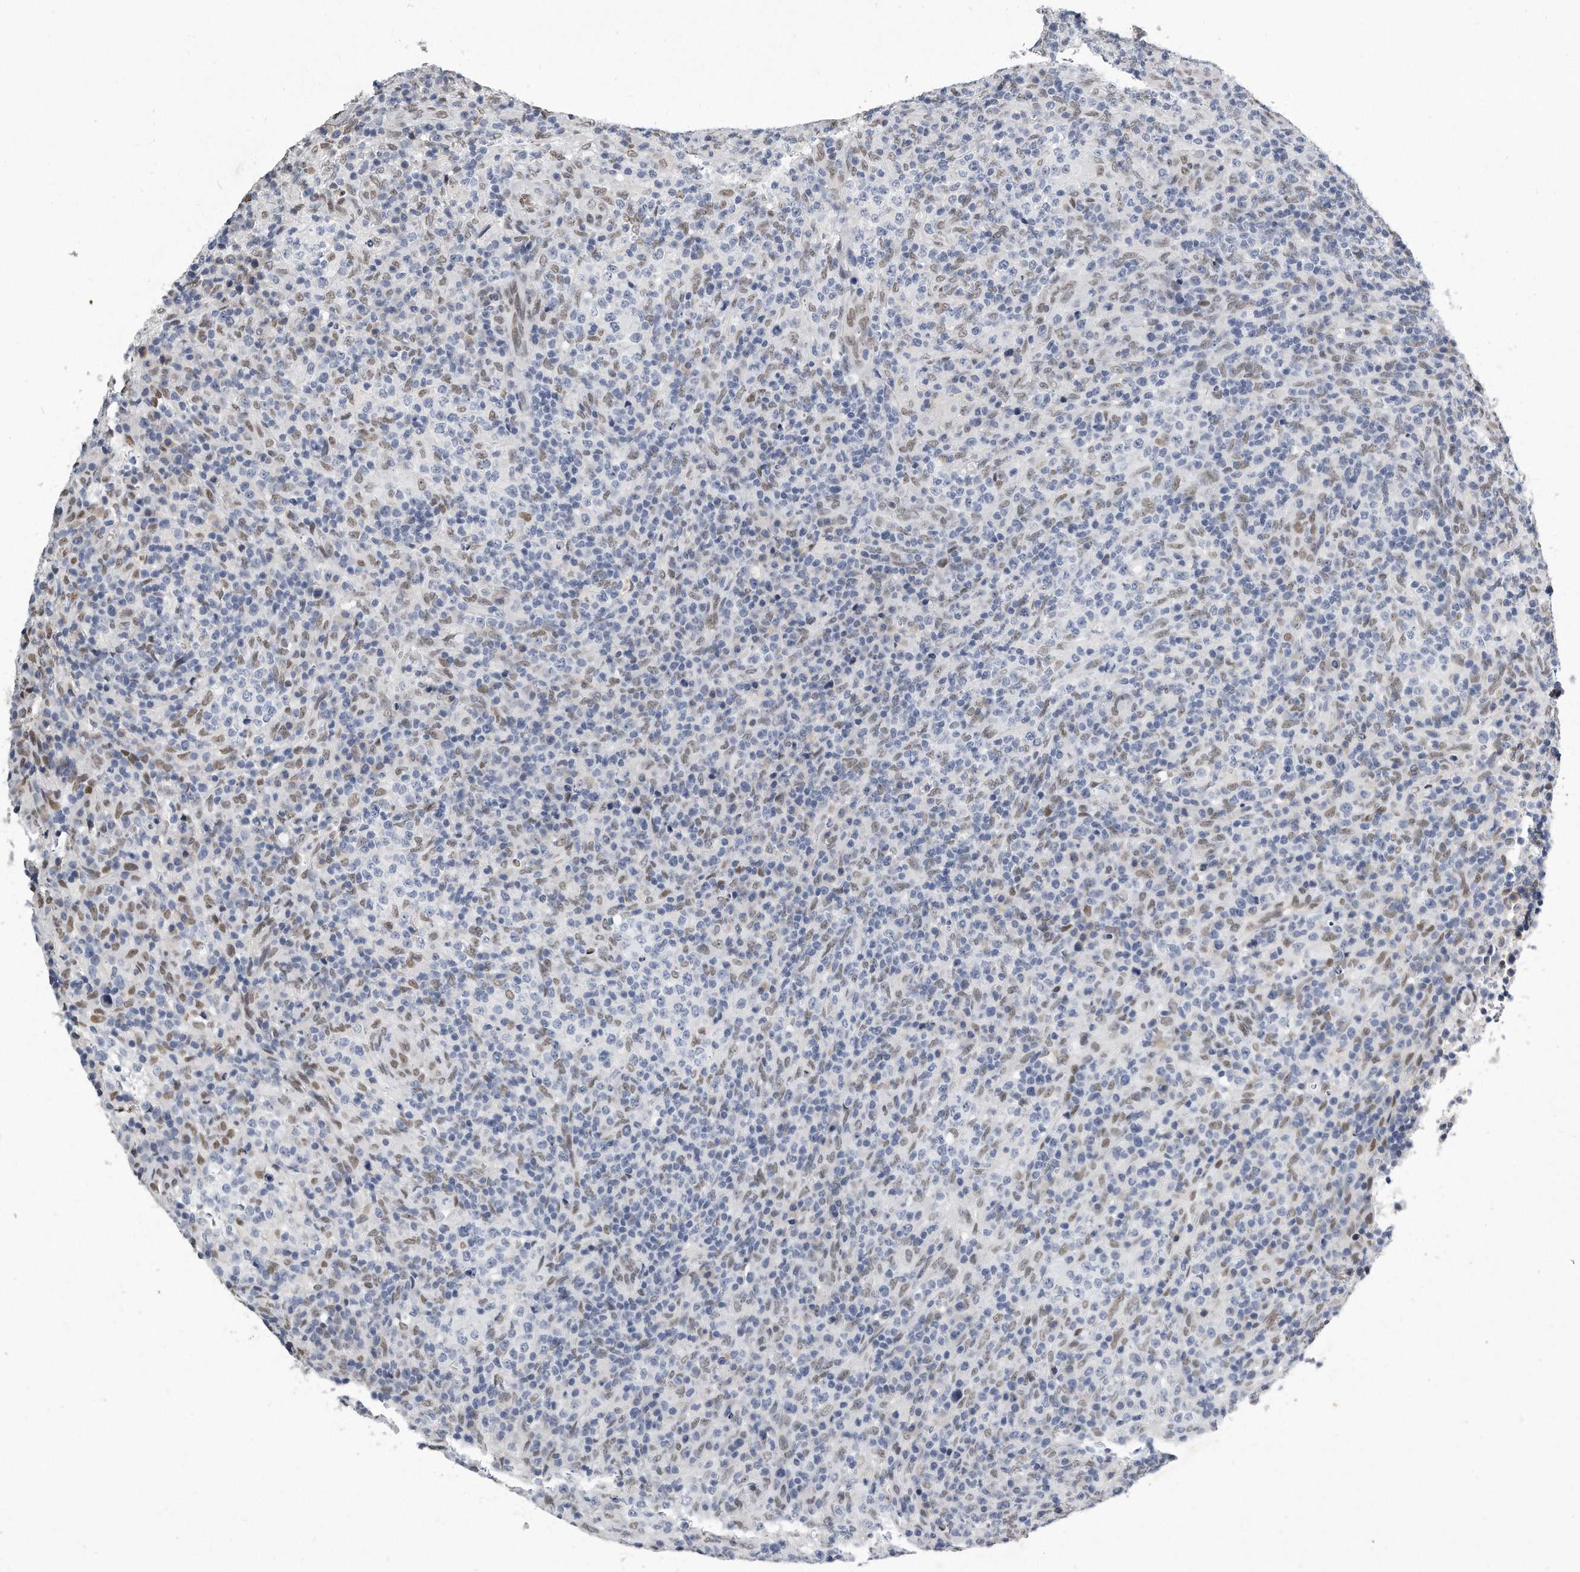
{"staining": {"intensity": "negative", "quantity": "none", "location": "none"}, "tissue": "lymphoma", "cell_type": "Tumor cells", "image_type": "cancer", "snomed": [{"axis": "morphology", "description": "Malignant lymphoma, non-Hodgkin's type, High grade"}, {"axis": "topography", "description": "Lymph node"}], "caption": "This micrograph is of high-grade malignant lymphoma, non-Hodgkin's type stained with immunohistochemistry (IHC) to label a protein in brown with the nuclei are counter-stained blue. There is no expression in tumor cells.", "gene": "CTBP2", "patient": {"sex": "female", "age": 76}}